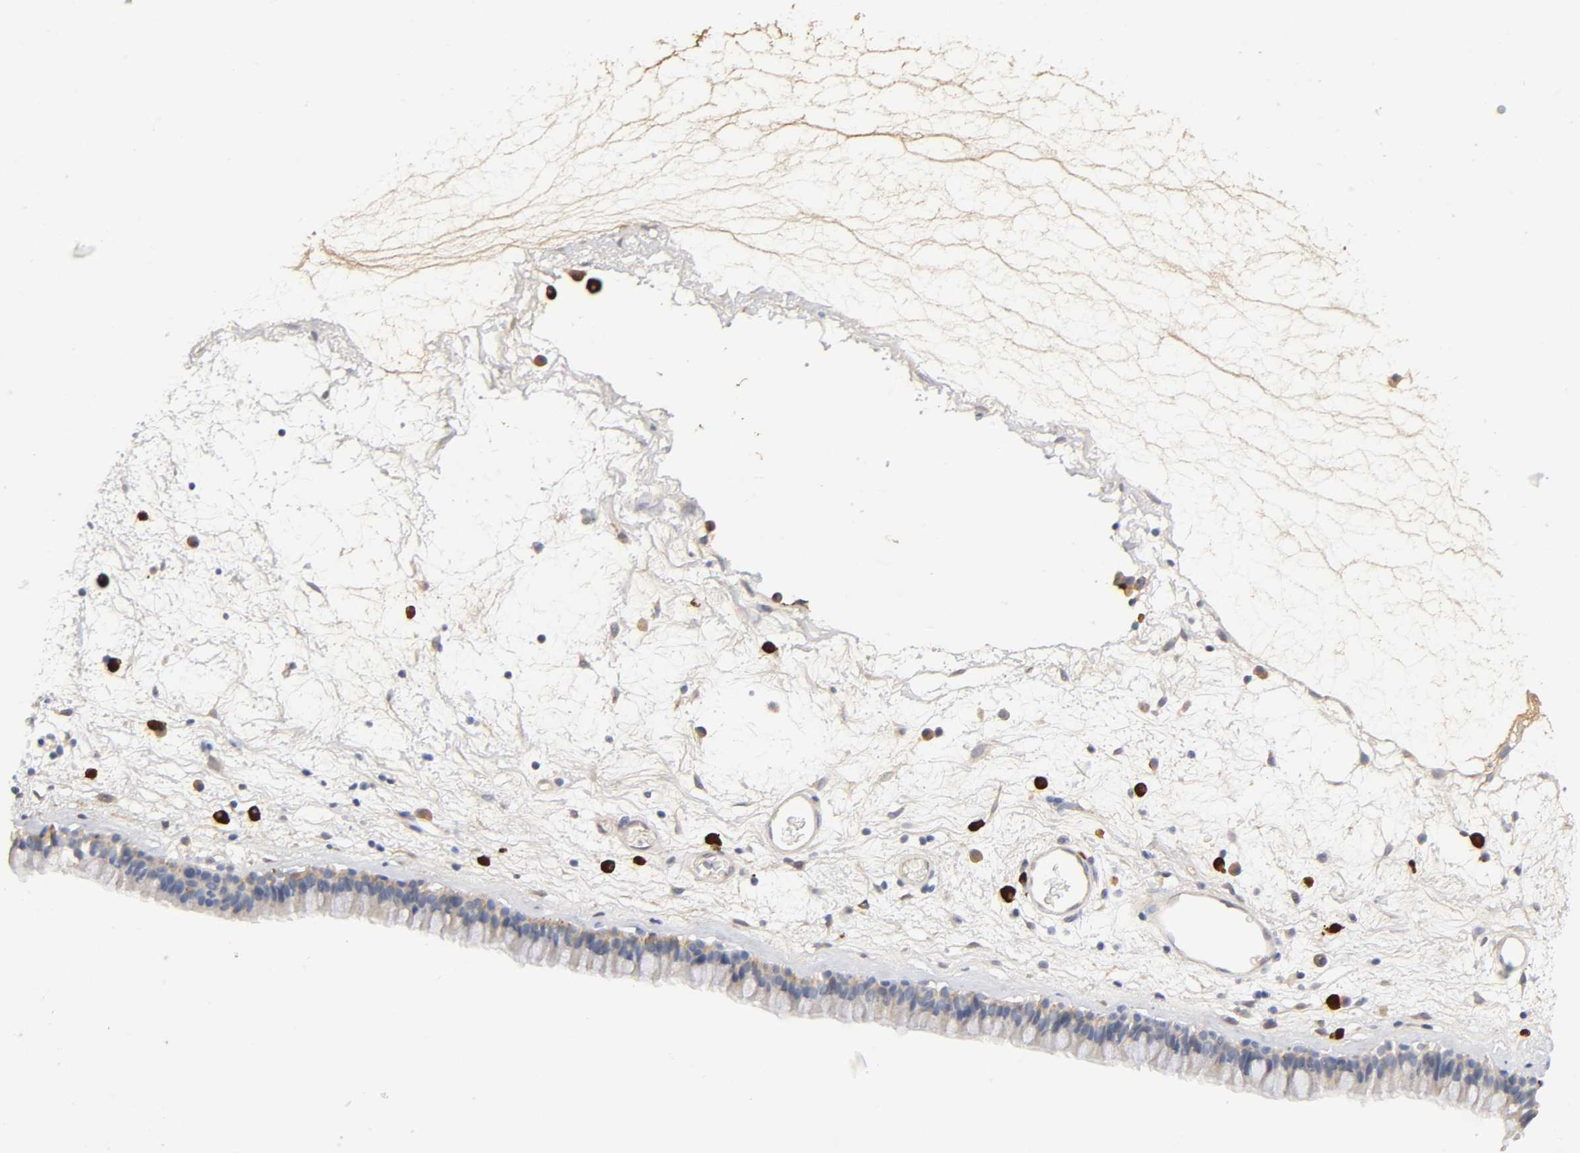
{"staining": {"intensity": "weak", "quantity": ">75%", "location": "cytoplasmic/membranous"}, "tissue": "nasopharynx", "cell_type": "Respiratory epithelial cells", "image_type": "normal", "snomed": [{"axis": "morphology", "description": "Normal tissue, NOS"}, {"axis": "morphology", "description": "Inflammation, NOS"}, {"axis": "topography", "description": "Nasopharynx"}], "caption": "High-magnification brightfield microscopy of unremarkable nasopharynx stained with DAB (brown) and counterstained with hematoxylin (blue). respiratory epithelial cells exhibit weak cytoplasmic/membranous staining is present in about>75% of cells.", "gene": "NOVA1", "patient": {"sex": "male", "age": 48}}